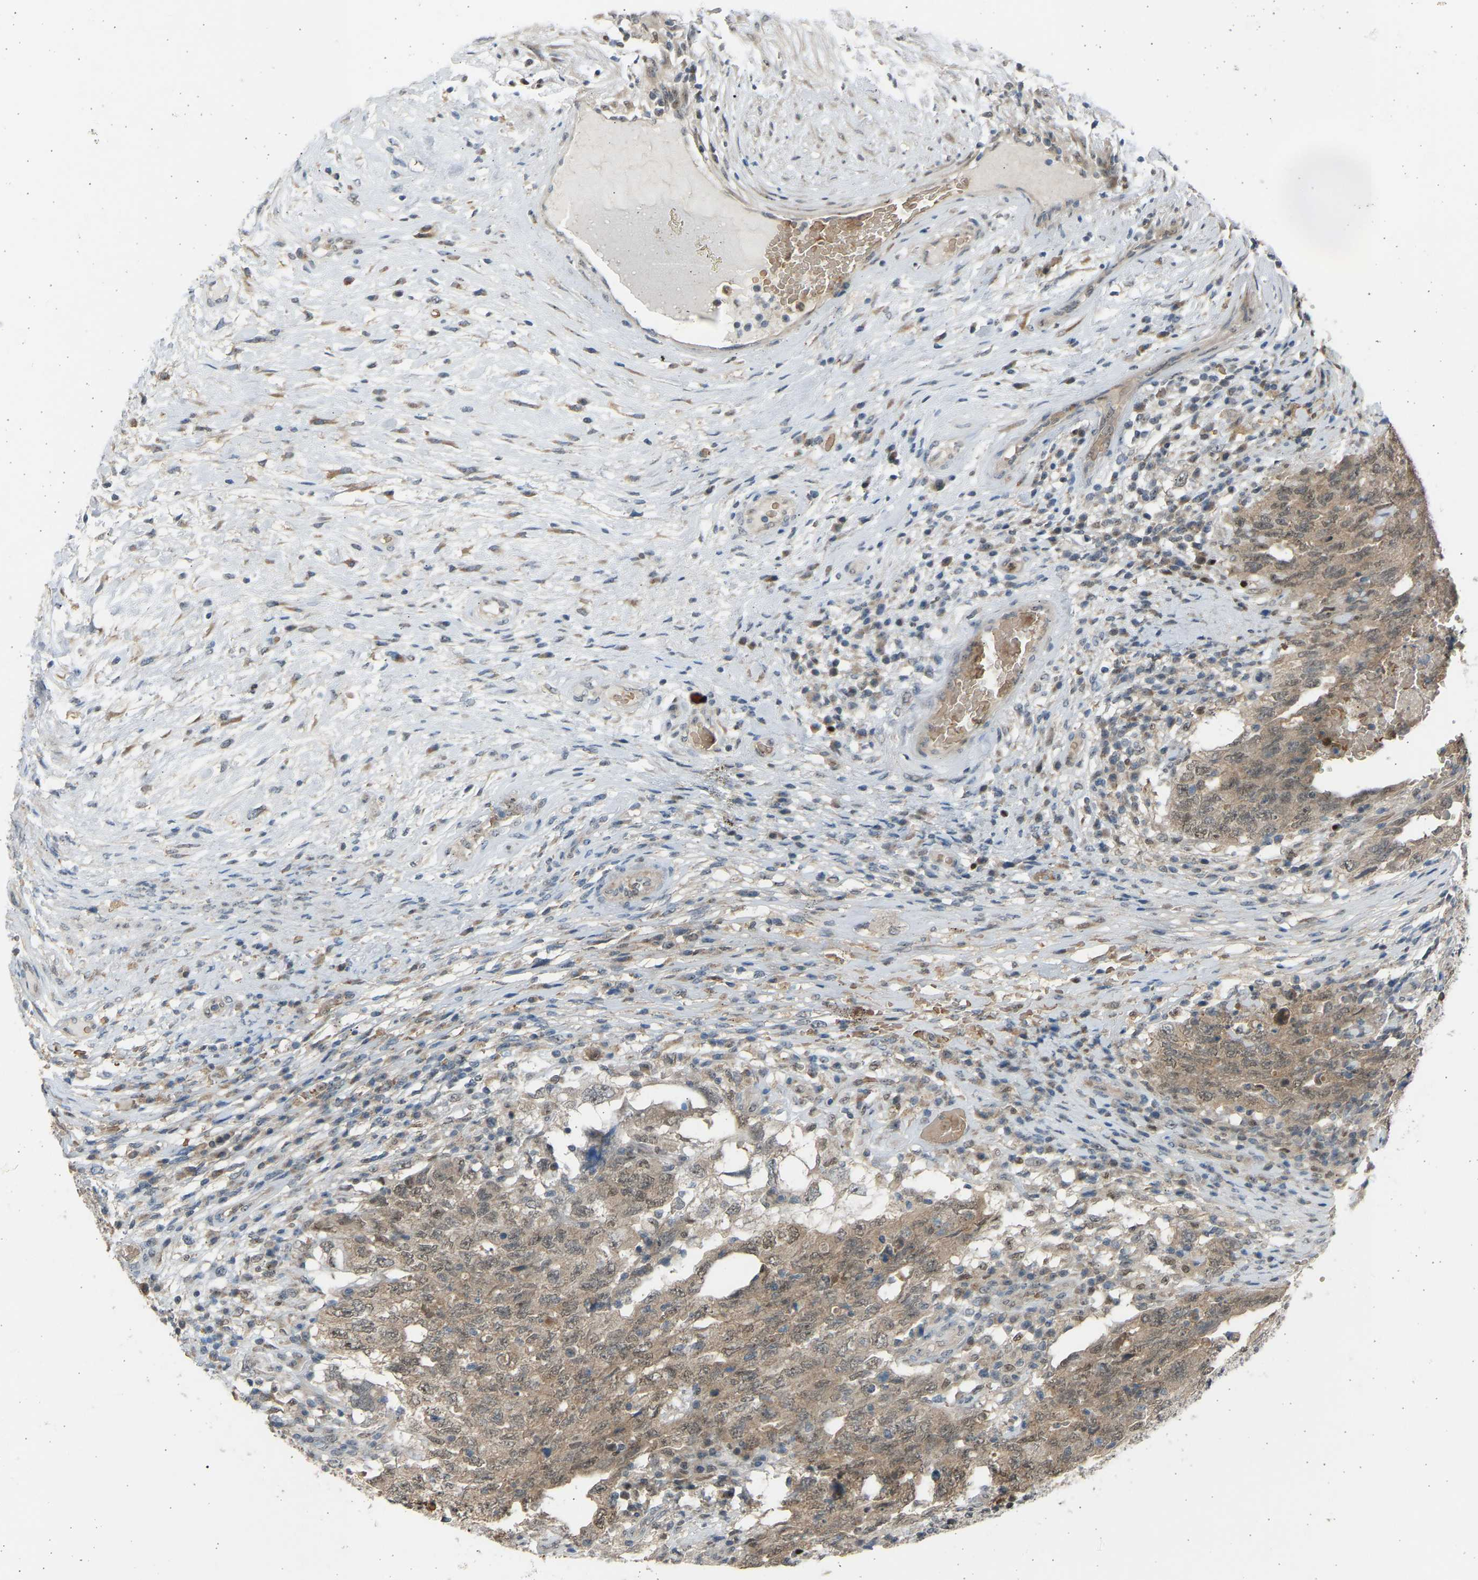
{"staining": {"intensity": "weak", "quantity": "<25%", "location": "cytoplasmic/membranous,nuclear"}, "tissue": "testis cancer", "cell_type": "Tumor cells", "image_type": "cancer", "snomed": [{"axis": "morphology", "description": "Carcinoma, Embryonal, NOS"}, {"axis": "topography", "description": "Testis"}], "caption": "A high-resolution photomicrograph shows IHC staining of embryonal carcinoma (testis), which demonstrates no significant staining in tumor cells. (DAB (3,3'-diaminobenzidine) immunohistochemistry (IHC) visualized using brightfield microscopy, high magnification).", "gene": "BIRC2", "patient": {"sex": "male", "age": 26}}